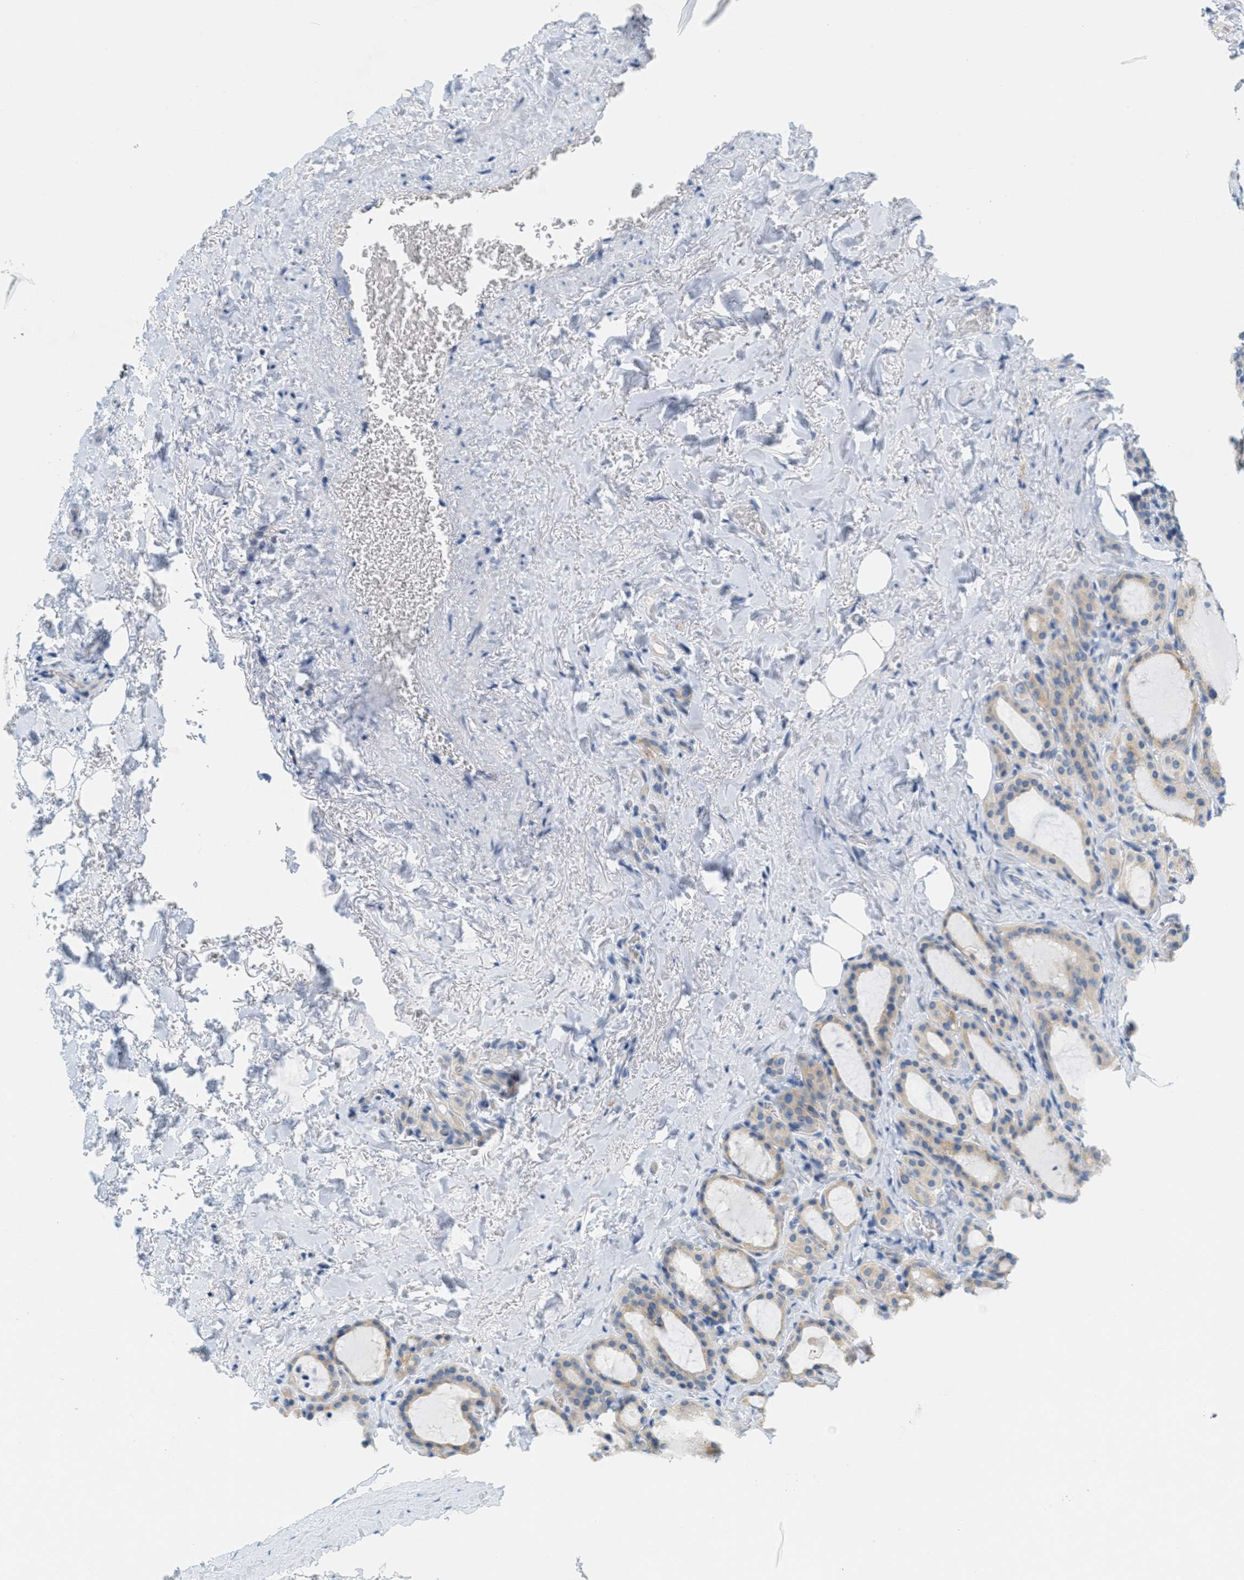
{"staining": {"intensity": "weak", "quantity": ">75%", "location": "cytoplasmic/membranous"}, "tissue": "parathyroid gland", "cell_type": "Glandular cells", "image_type": "normal", "snomed": [{"axis": "morphology", "description": "Normal tissue, NOS"}, {"axis": "morphology", "description": "Adenoma, NOS"}, {"axis": "topography", "description": "Parathyroid gland"}], "caption": "IHC (DAB (3,3'-diaminobenzidine)) staining of unremarkable parathyroid gland shows weak cytoplasmic/membranous protein positivity in about >75% of glandular cells. (Brightfield microscopy of DAB IHC at high magnification).", "gene": "TEX264", "patient": {"sex": "female", "age": 58}}